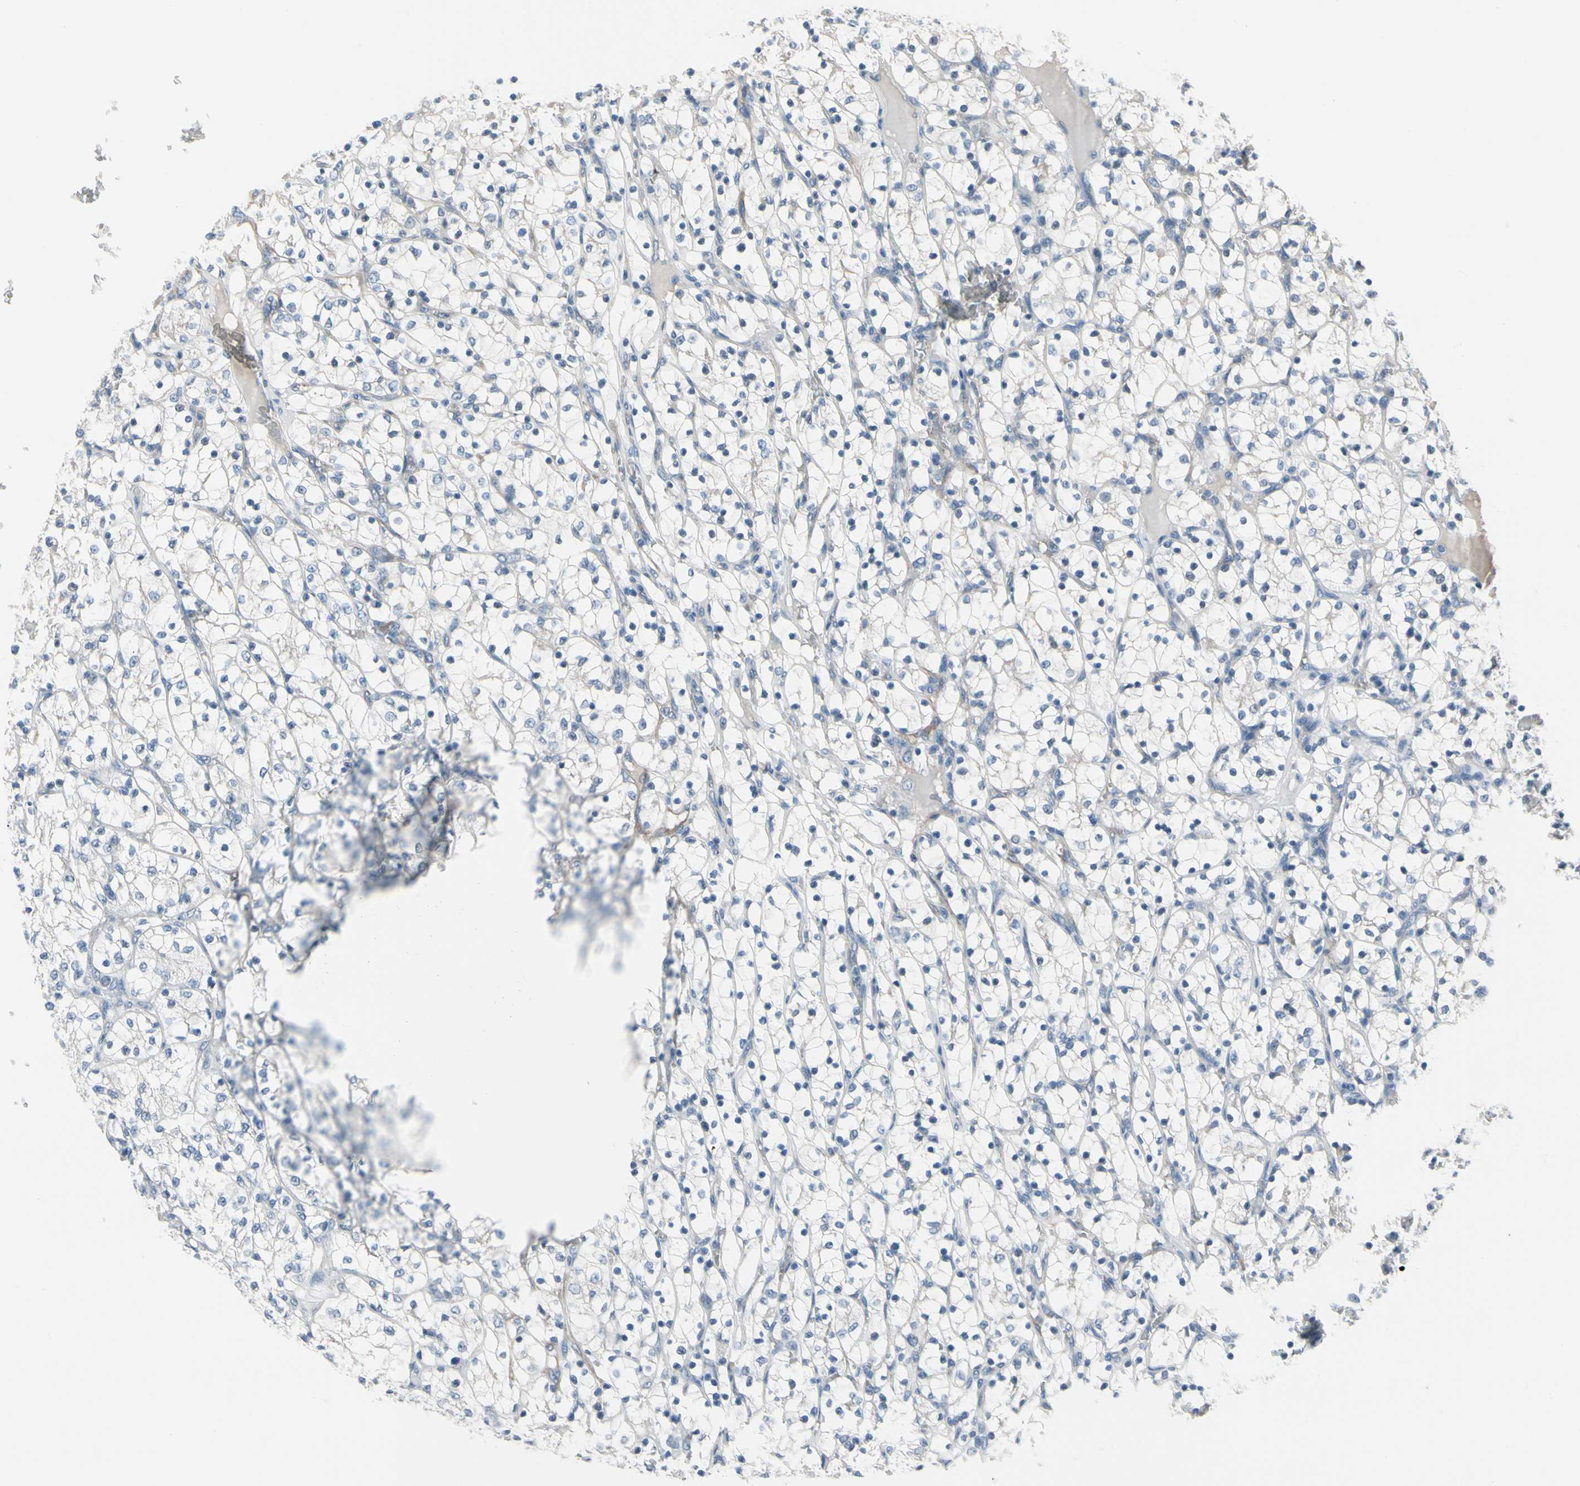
{"staining": {"intensity": "negative", "quantity": "none", "location": "none"}, "tissue": "renal cancer", "cell_type": "Tumor cells", "image_type": "cancer", "snomed": [{"axis": "morphology", "description": "Adenocarcinoma, NOS"}, {"axis": "topography", "description": "Kidney"}], "caption": "An image of human renal adenocarcinoma is negative for staining in tumor cells.", "gene": "PGR", "patient": {"sex": "female", "age": 69}}